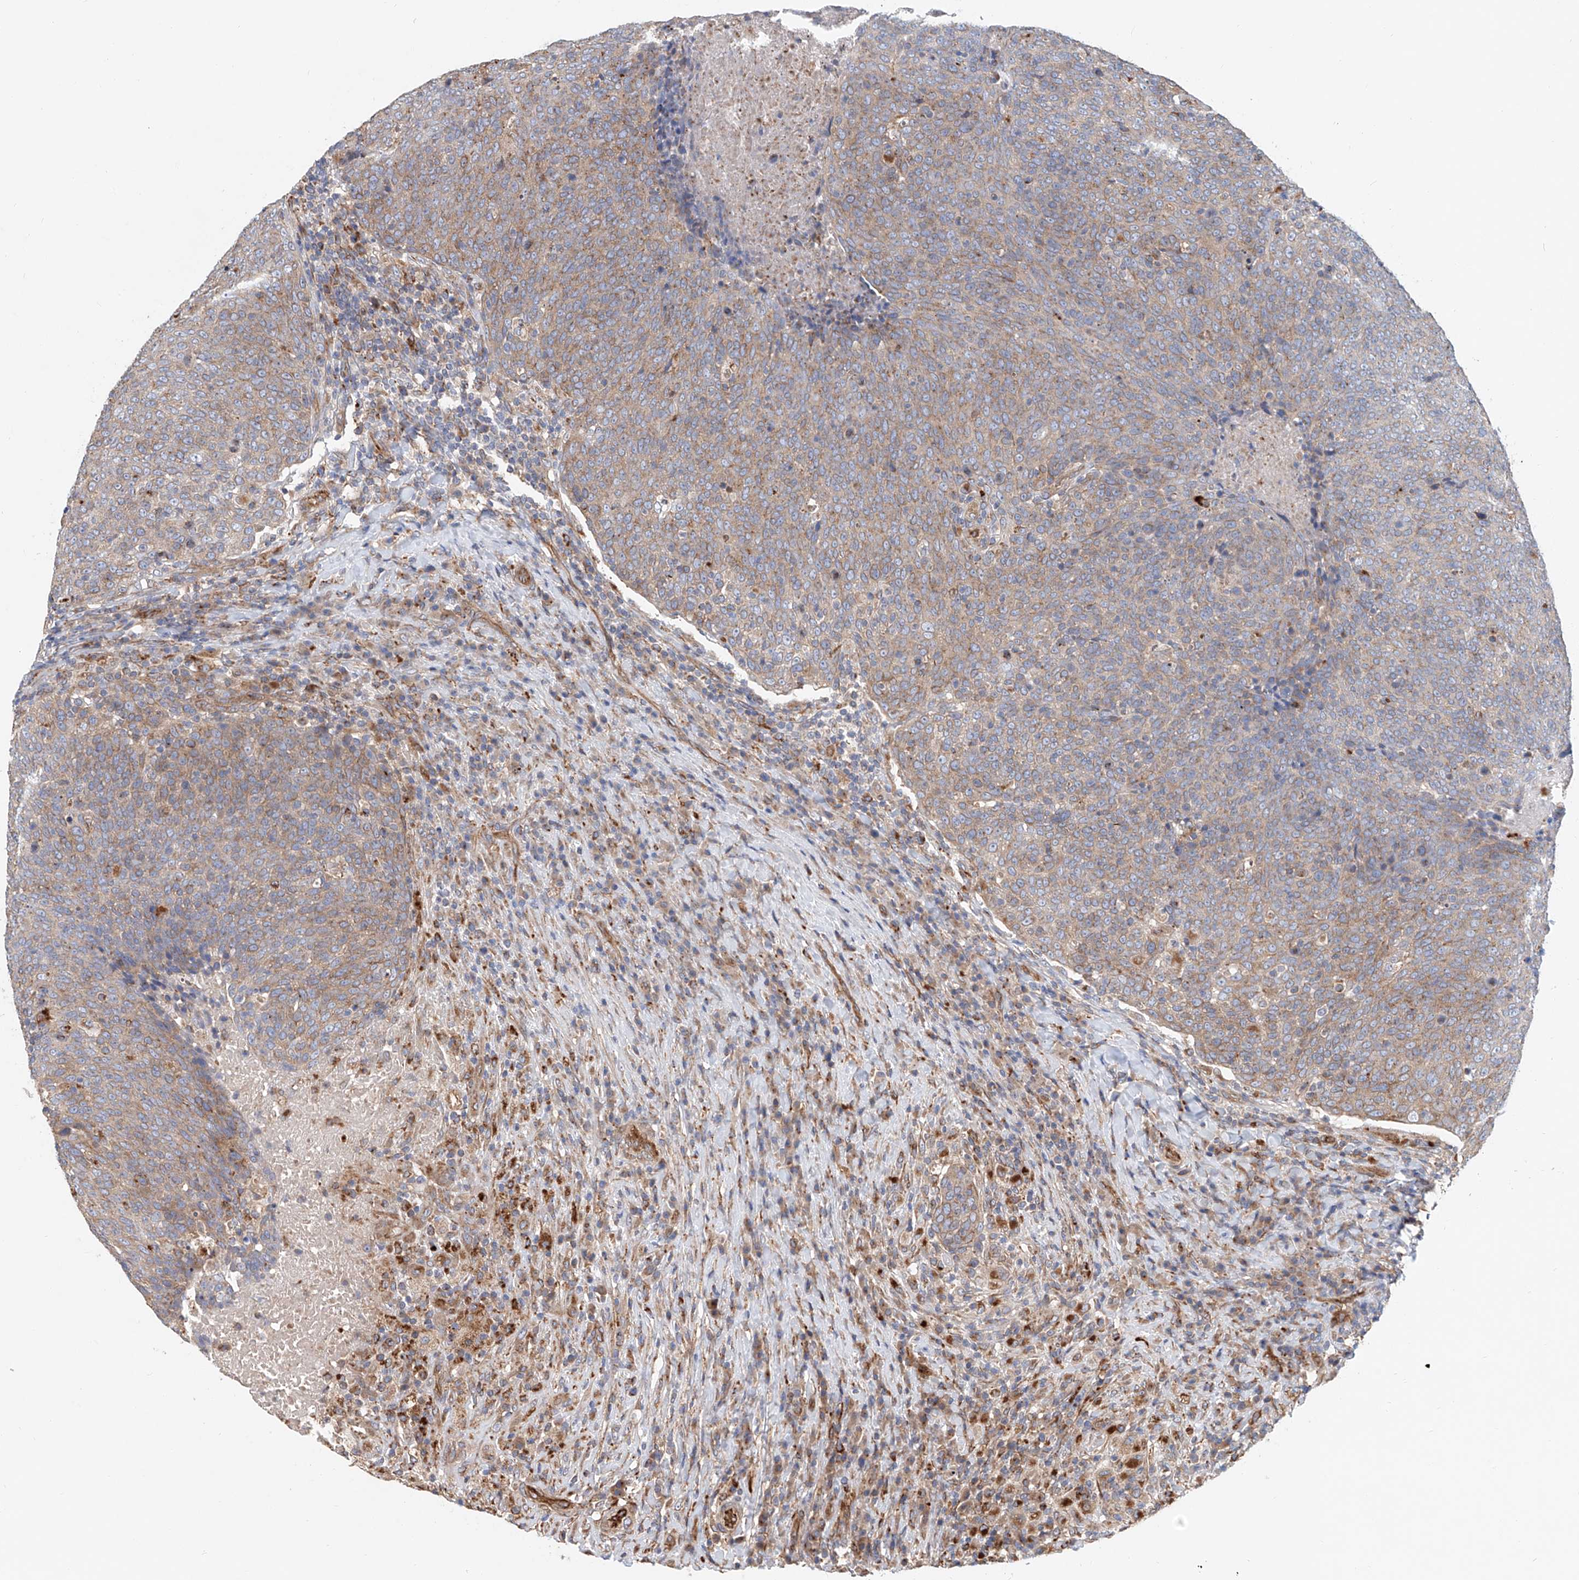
{"staining": {"intensity": "moderate", "quantity": "25%-75%", "location": "cytoplasmic/membranous"}, "tissue": "head and neck cancer", "cell_type": "Tumor cells", "image_type": "cancer", "snomed": [{"axis": "morphology", "description": "Squamous cell carcinoma, NOS"}, {"axis": "morphology", "description": "Squamous cell carcinoma, metastatic, NOS"}, {"axis": "topography", "description": "Lymph node"}, {"axis": "topography", "description": "Head-Neck"}], "caption": "The histopathology image reveals a brown stain indicating the presence of a protein in the cytoplasmic/membranous of tumor cells in squamous cell carcinoma (head and neck).", "gene": "HGSNAT", "patient": {"sex": "male", "age": 62}}